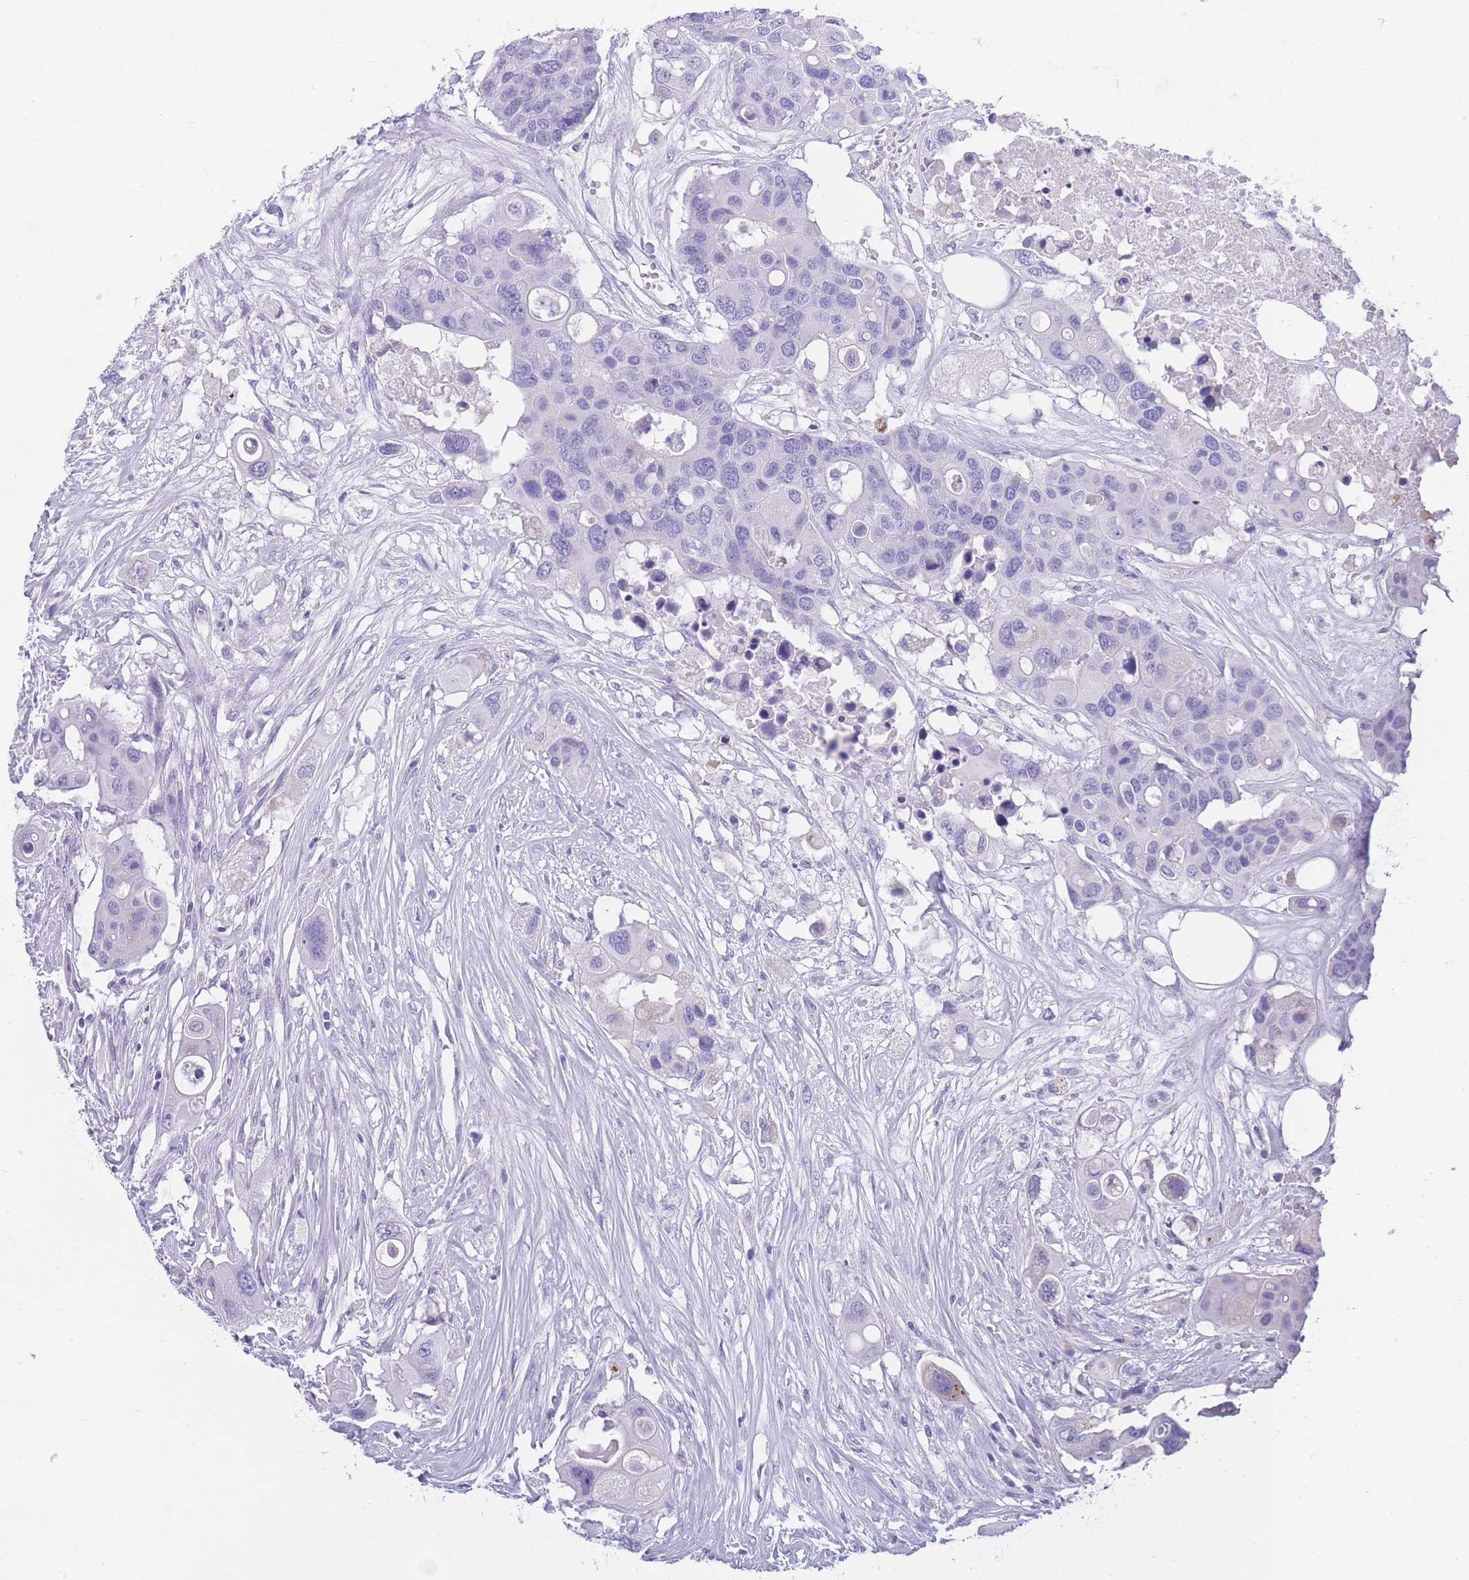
{"staining": {"intensity": "negative", "quantity": "none", "location": "none"}, "tissue": "colorectal cancer", "cell_type": "Tumor cells", "image_type": "cancer", "snomed": [{"axis": "morphology", "description": "Adenocarcinoma, NOS"}, {"axis": "topography", "description": "Colon"}], "caption": "Protein analysis of colorectal adenocarcinoma shows no significant positivity in tumor cells.", "gene": "INTS2", "patient": {"sex": "male", "age": 77}}